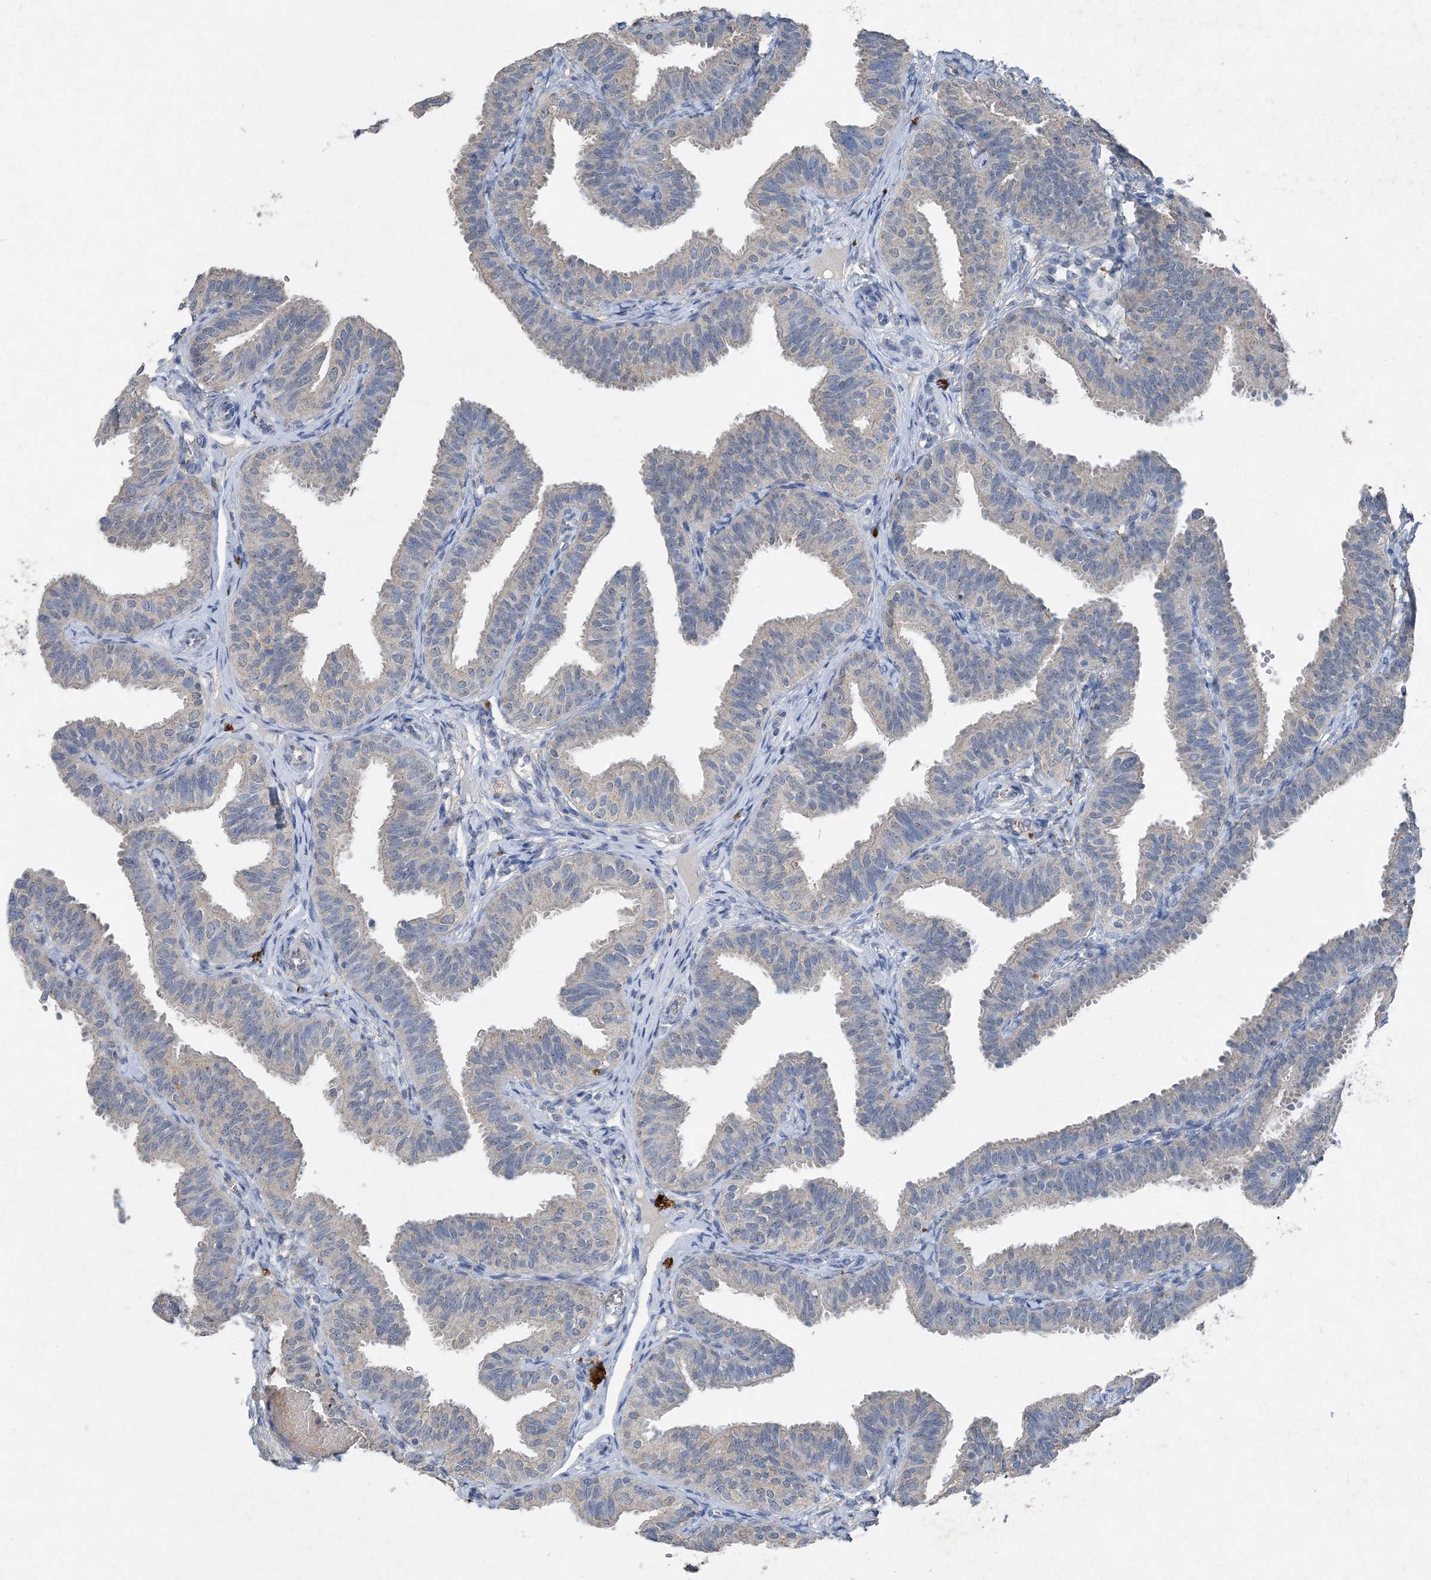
{"staining": {"intensity": "negative", "quantity": "none", "location": "none"}, "tissue": "fallopian tube", "cell_type": "Glandular cells", "image_type": "normal", "snomed": [{"axis": "morphology", "description": "Normal tissue, NOS"}, {"axis": "topography", "description": "Fallopian tube"}], "caption": "Immunohistochemistry micrograph of normal fallopian tube stained for a protein (brown), which exhibits no staining in glandular cells.", "gene": "FCN3", "patient": {"sex": "female", "age": 35}}